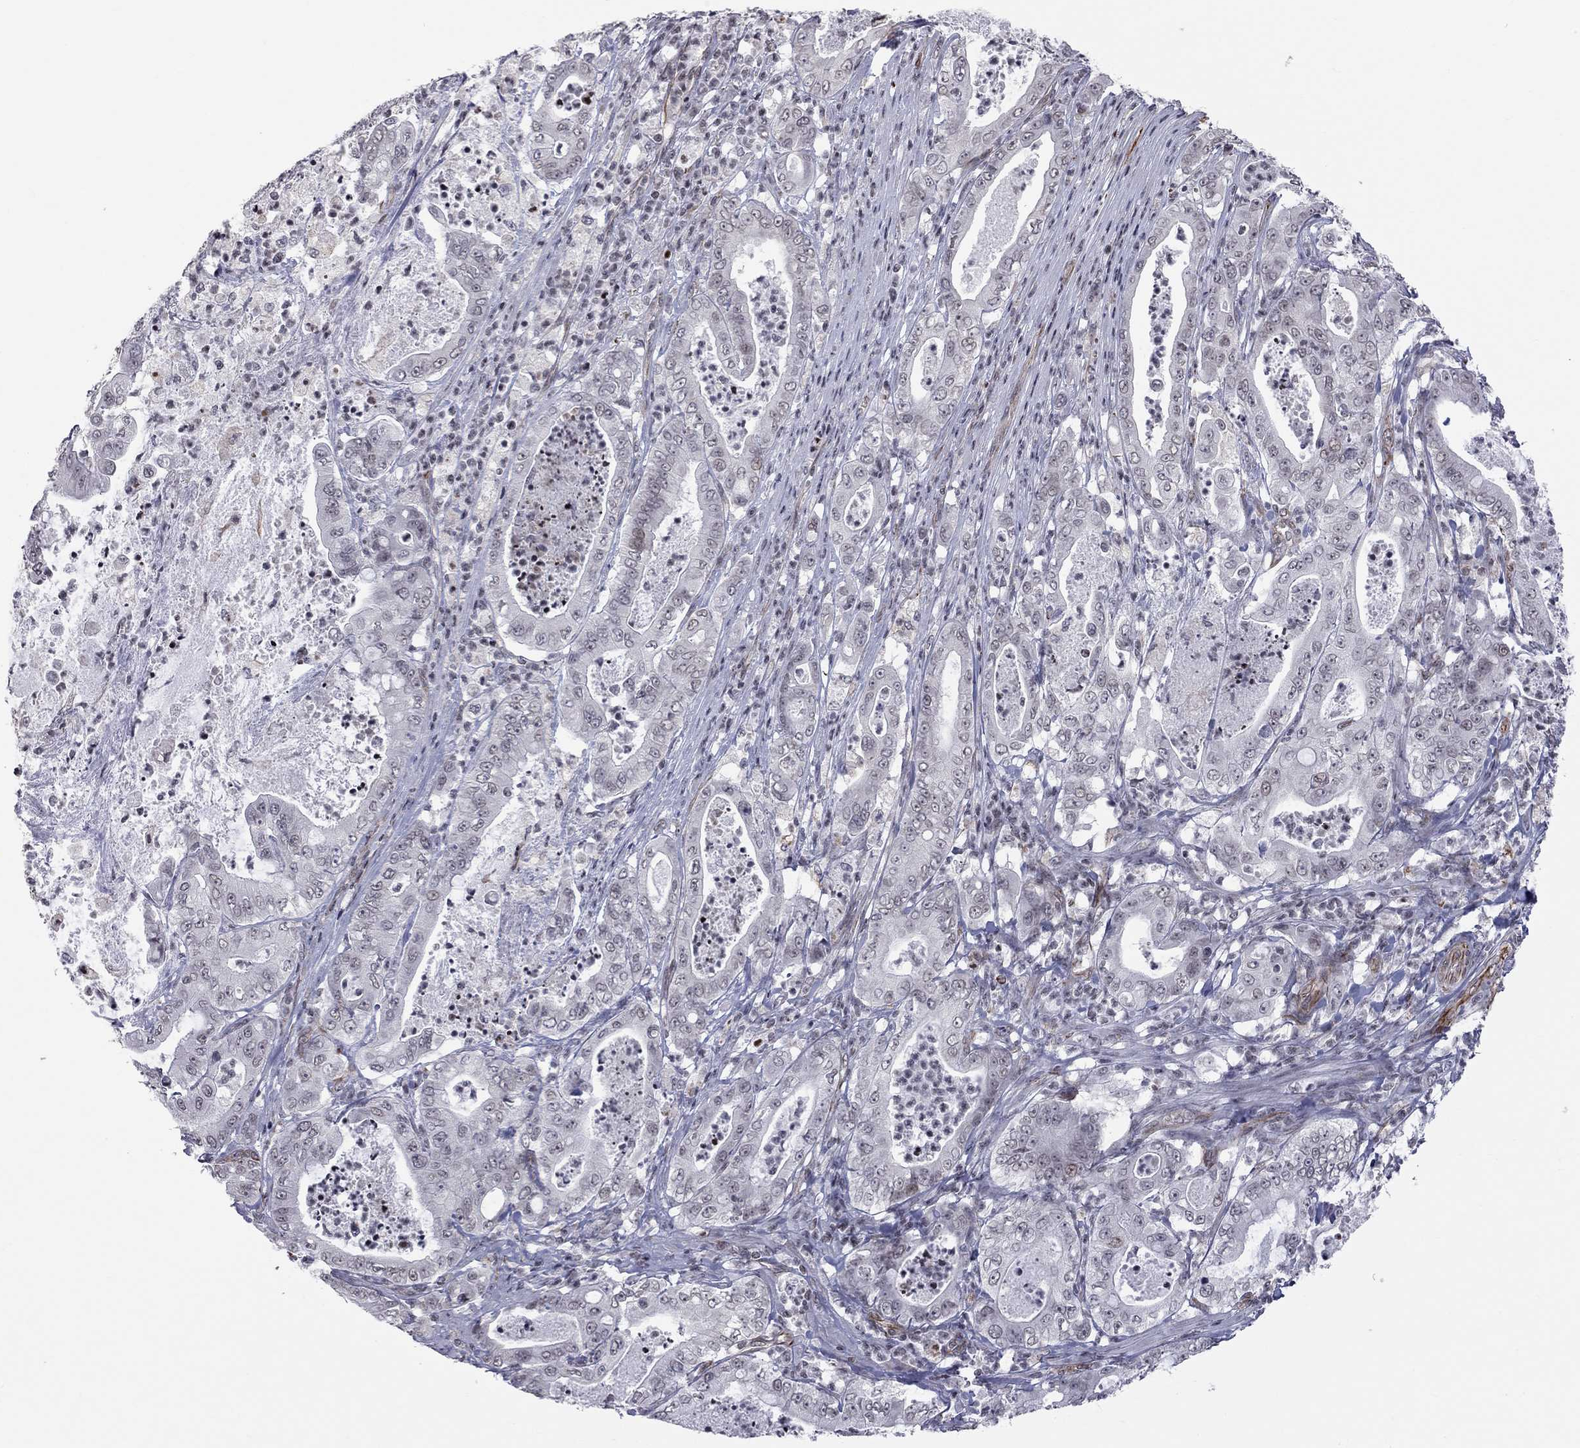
{"staining": {"intensity": "negative", "quantity": "none", "location": "none"}, "tissue": "pancreatic cancer", "cell_type": "Tumor cells", "image_type": "cancer", "snomed": [{"axis": "morphology", "description": "Adenocarcinoma, NOS"}, {"axis": "topography", "description": "Pancreas"}], "caption": "Photomicrograph shows no protein expression in tumor cells of adenocarcinoma (pancreatic) tissue.", "gene": "MTNR1B", "patient": {"sex": "male", "age": 71}}